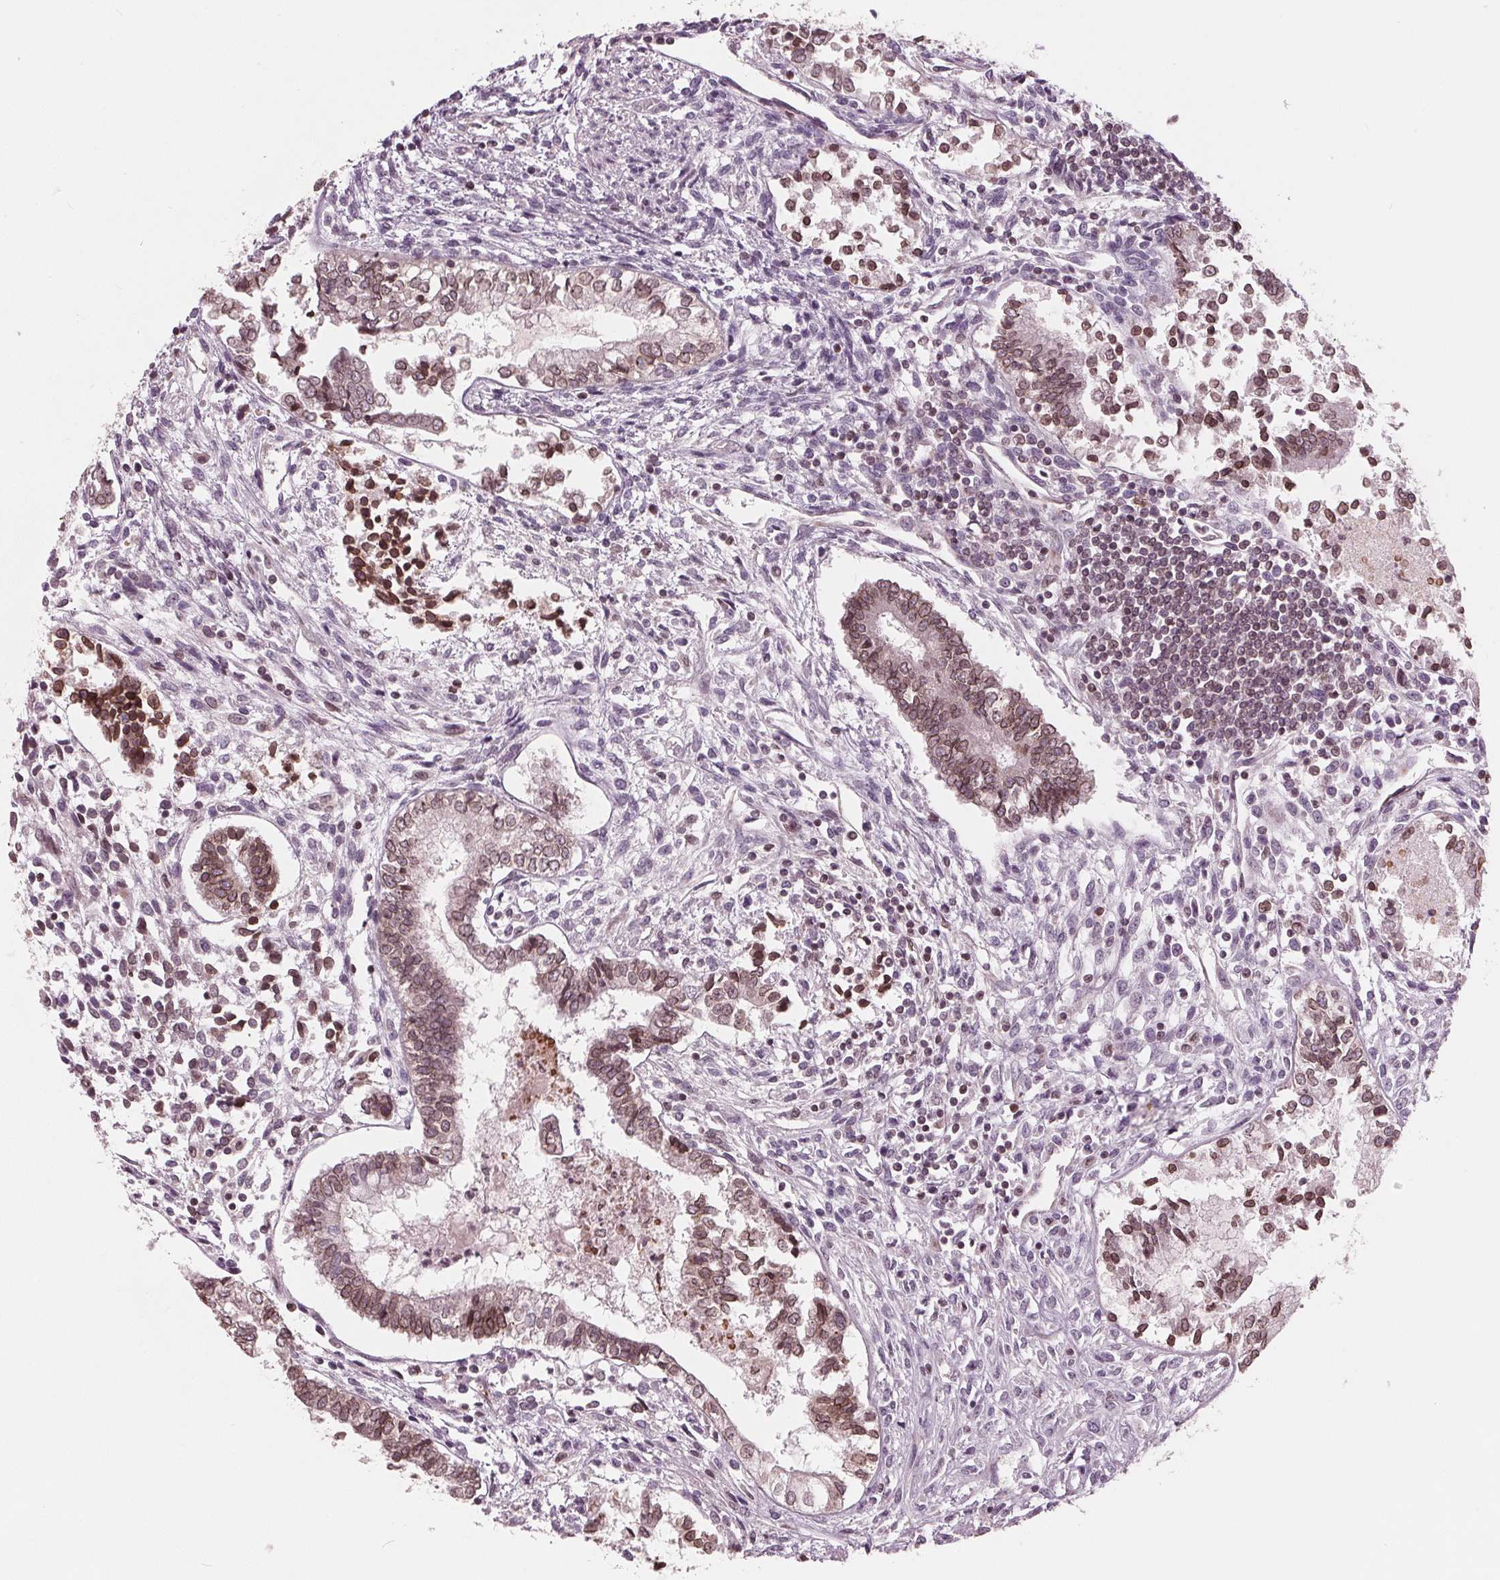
{"staining": {"intensity": "moderate", "quantity": ">75%", "location": "cytoplasmic/membranous,nuclear"}, "tissue": "testis cancer", "cell_type": "Tumor cells", "image_type": "cancer", "snomed": [{"axis": "morphology", "description": "Carcinoma, Embryonal, NOS"}, {"axis": "topography", "description": "Testis"}], "caption": "IHC (DAB (3,3'-diaminobenzidine)) staining of human testis cancer demonstrates moderate cytoplasmic/membranous and nuclear protein positivity in approximately >75% of tumor cells.", "gene": "NUP210", "patient": {"sex": "male", "age": 37}}